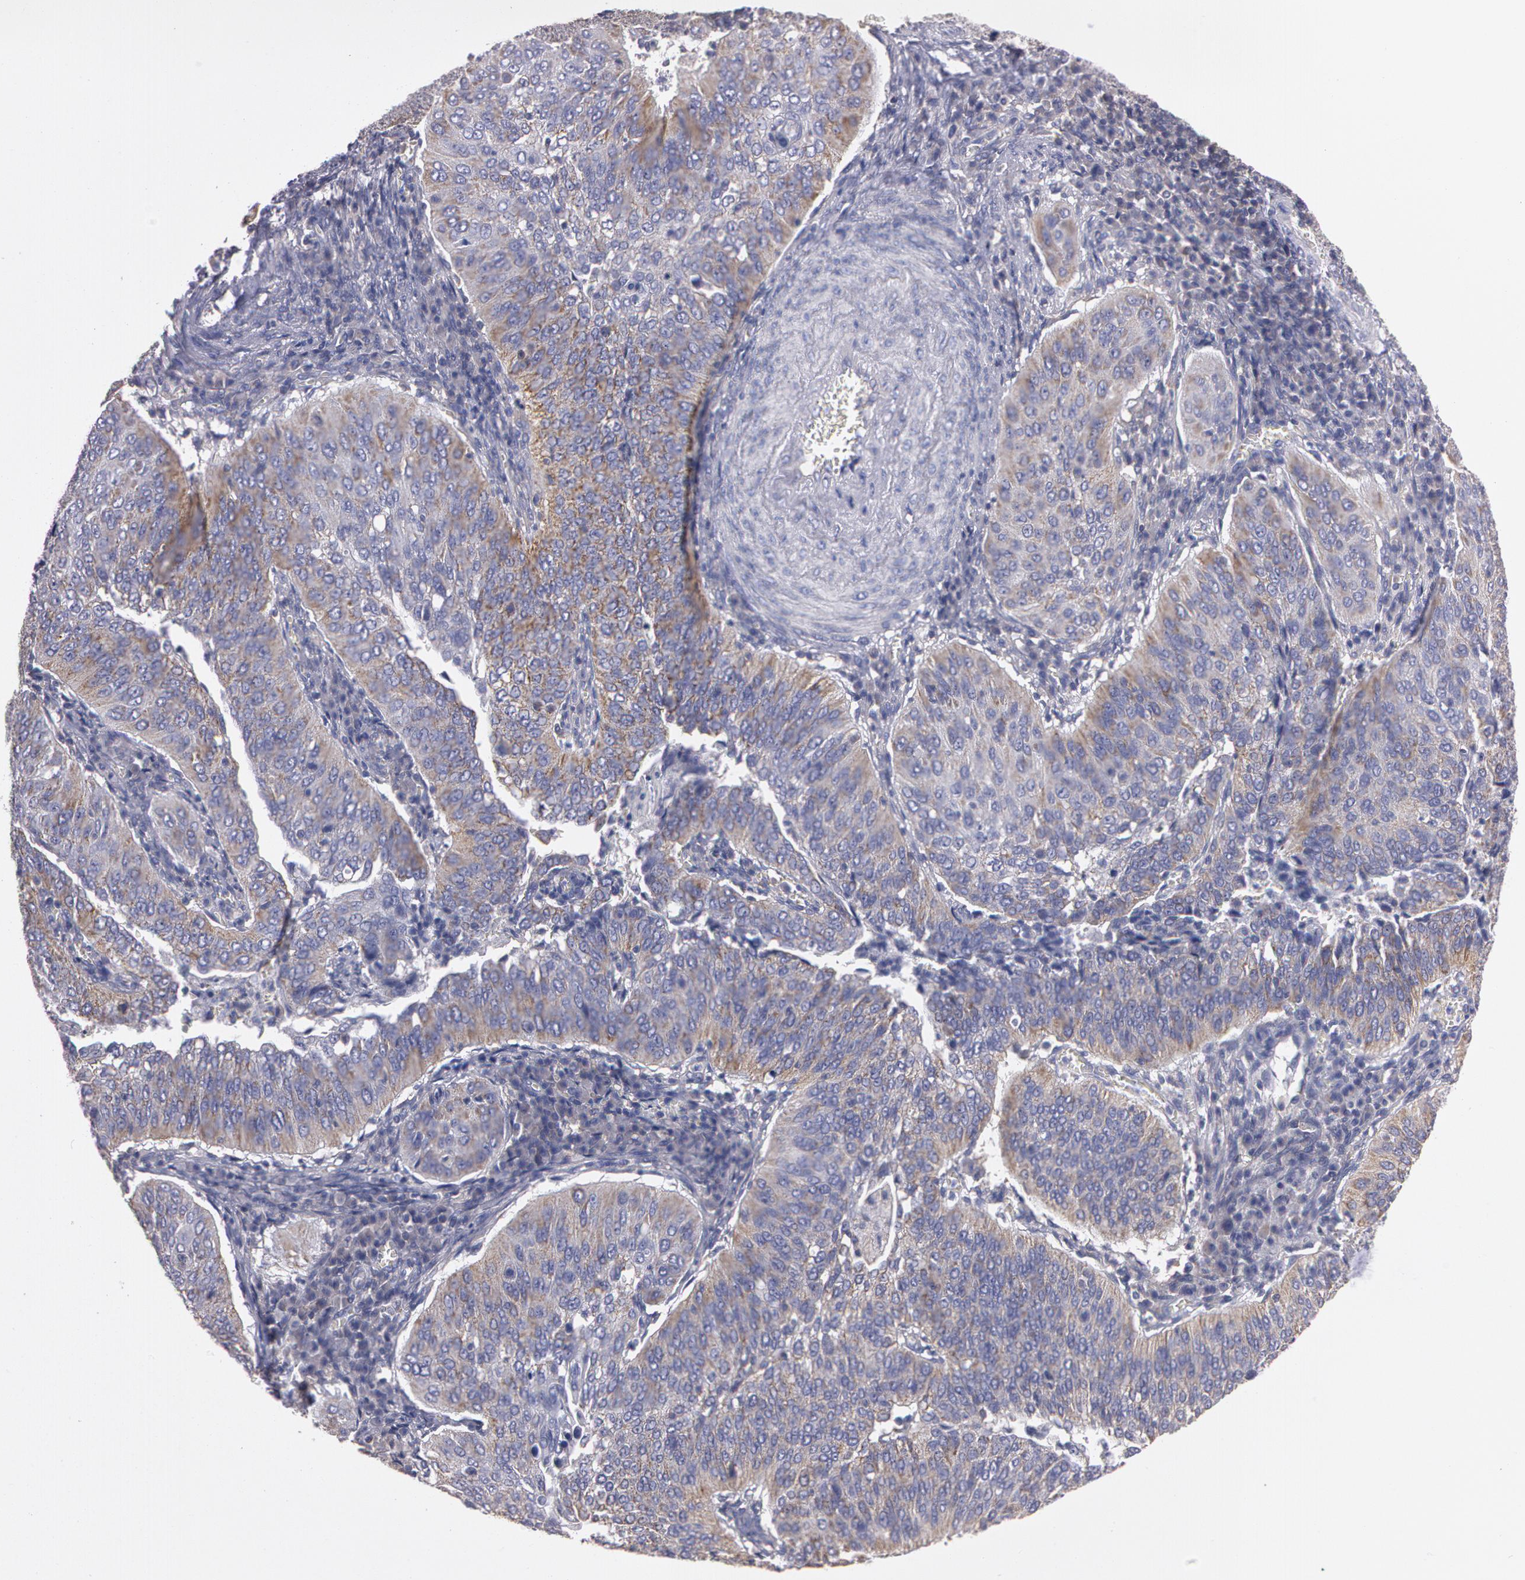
{"staining": {"intensity": "weak", "quantity": "<25%", "location": "cytoplasmic/membranous"}, "tissue": "cervical cancer", "cell_type": "Tumor cells", "image_type": "cancer", "snomed": [{"axis": "morphology", "description": "Squamous cell carcinoma, NOS"}, {"axis": "topography", "description": "Cervix"}], "caption": "Immunohistochemistry of cervical cancer displays no positivity in tumor cells.", "gene": "NEK9", "patient": {"sex": "female", "age": 39}}